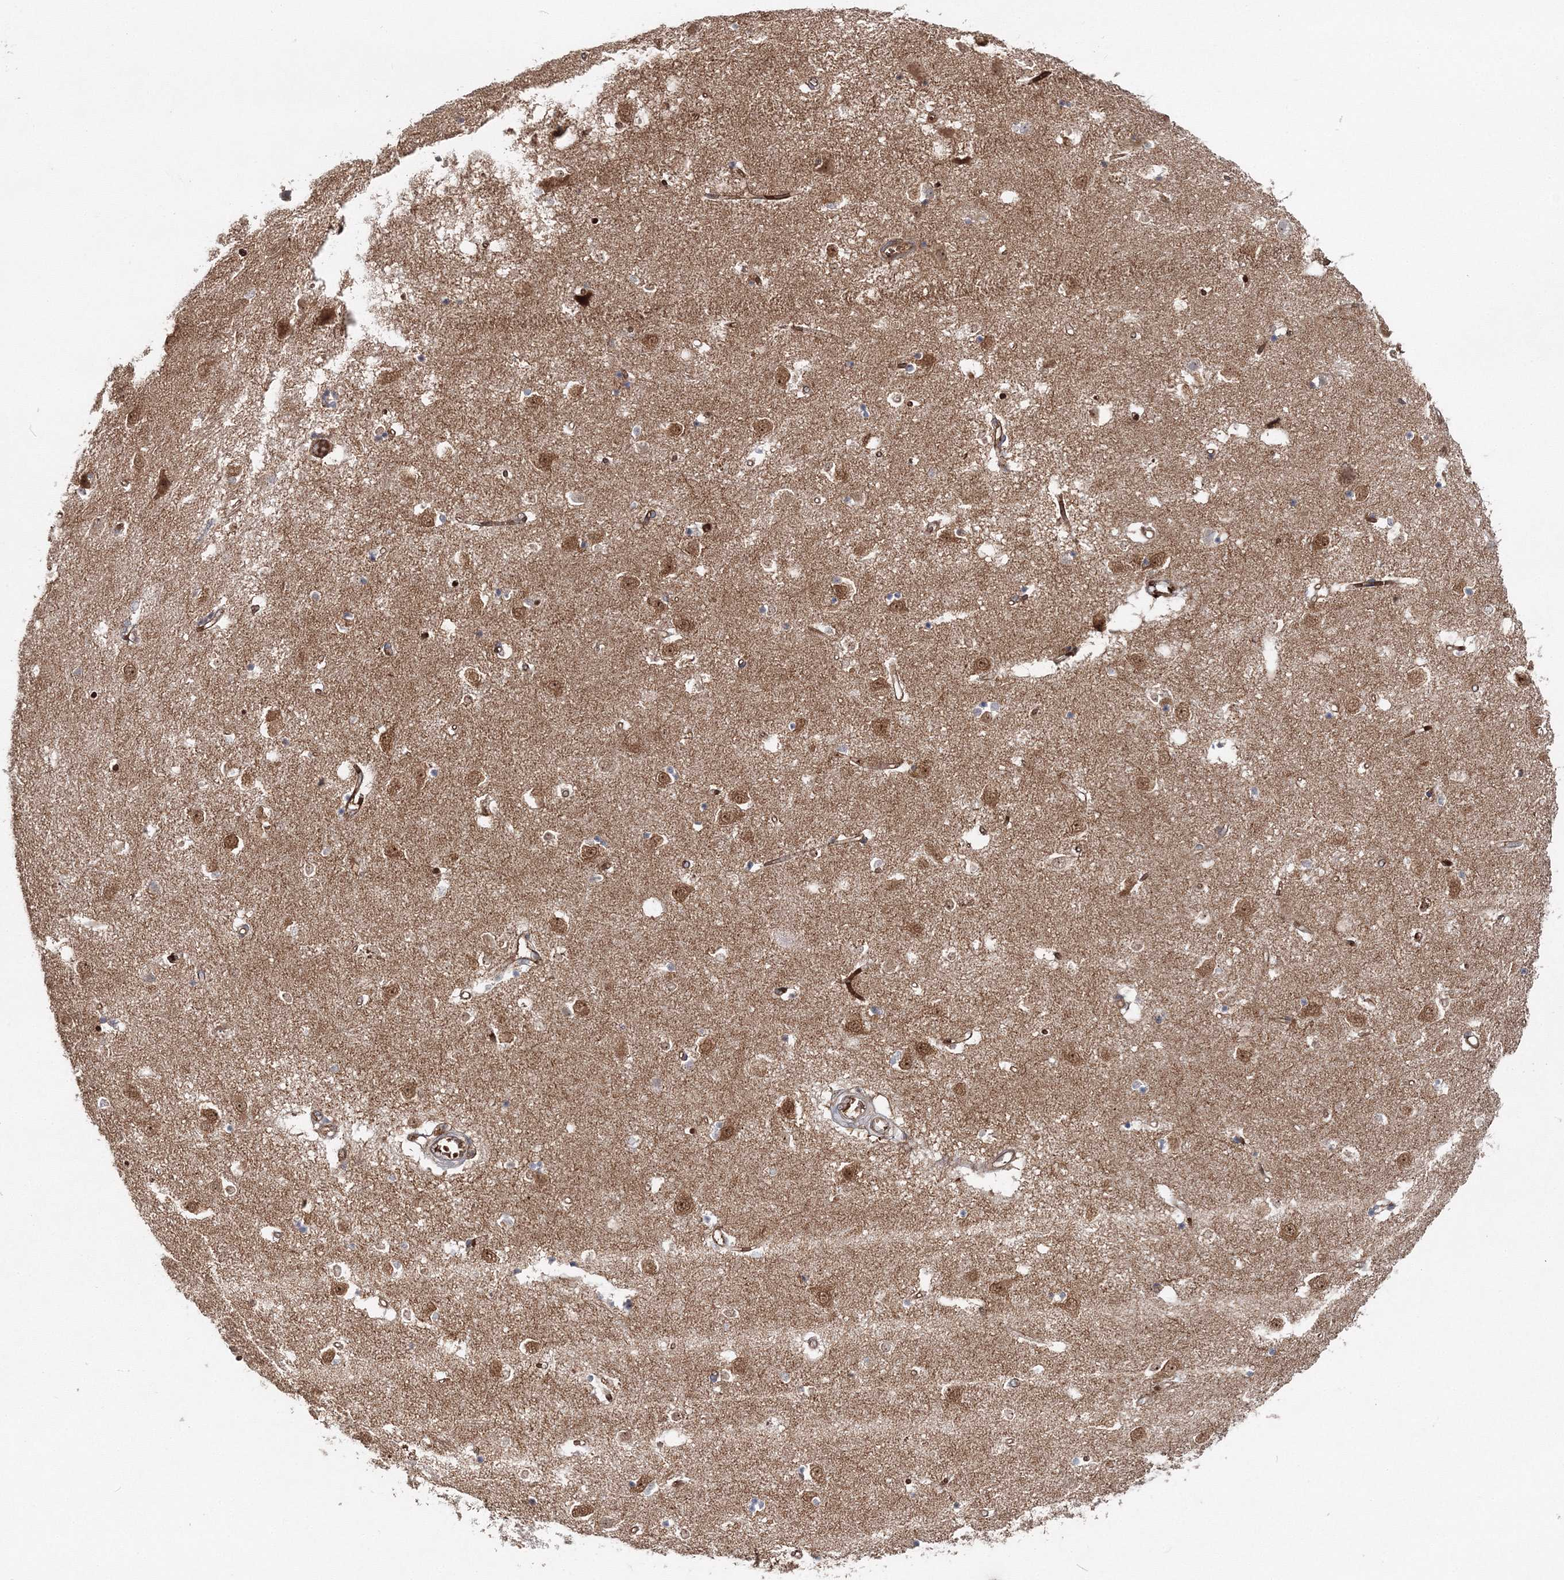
{"staining": {"intensity": "negative", "quantity": "none", "location": "none"}, "tissue": "caudate", "cell_type": "Glial cells", "image_type": "normal", "snomed": [{"axis": "morphology", "description": "Normal tissue, NOS"}, {"axis": "topography", "description": "Lateral ventricle wall"}], "caption": "Immunohistochemistry (IHC) of unremarkable caudate reveals no positivity in glial cells.", "gene": "PCBD2", "patient": {"sex": "male", "age": 45}}